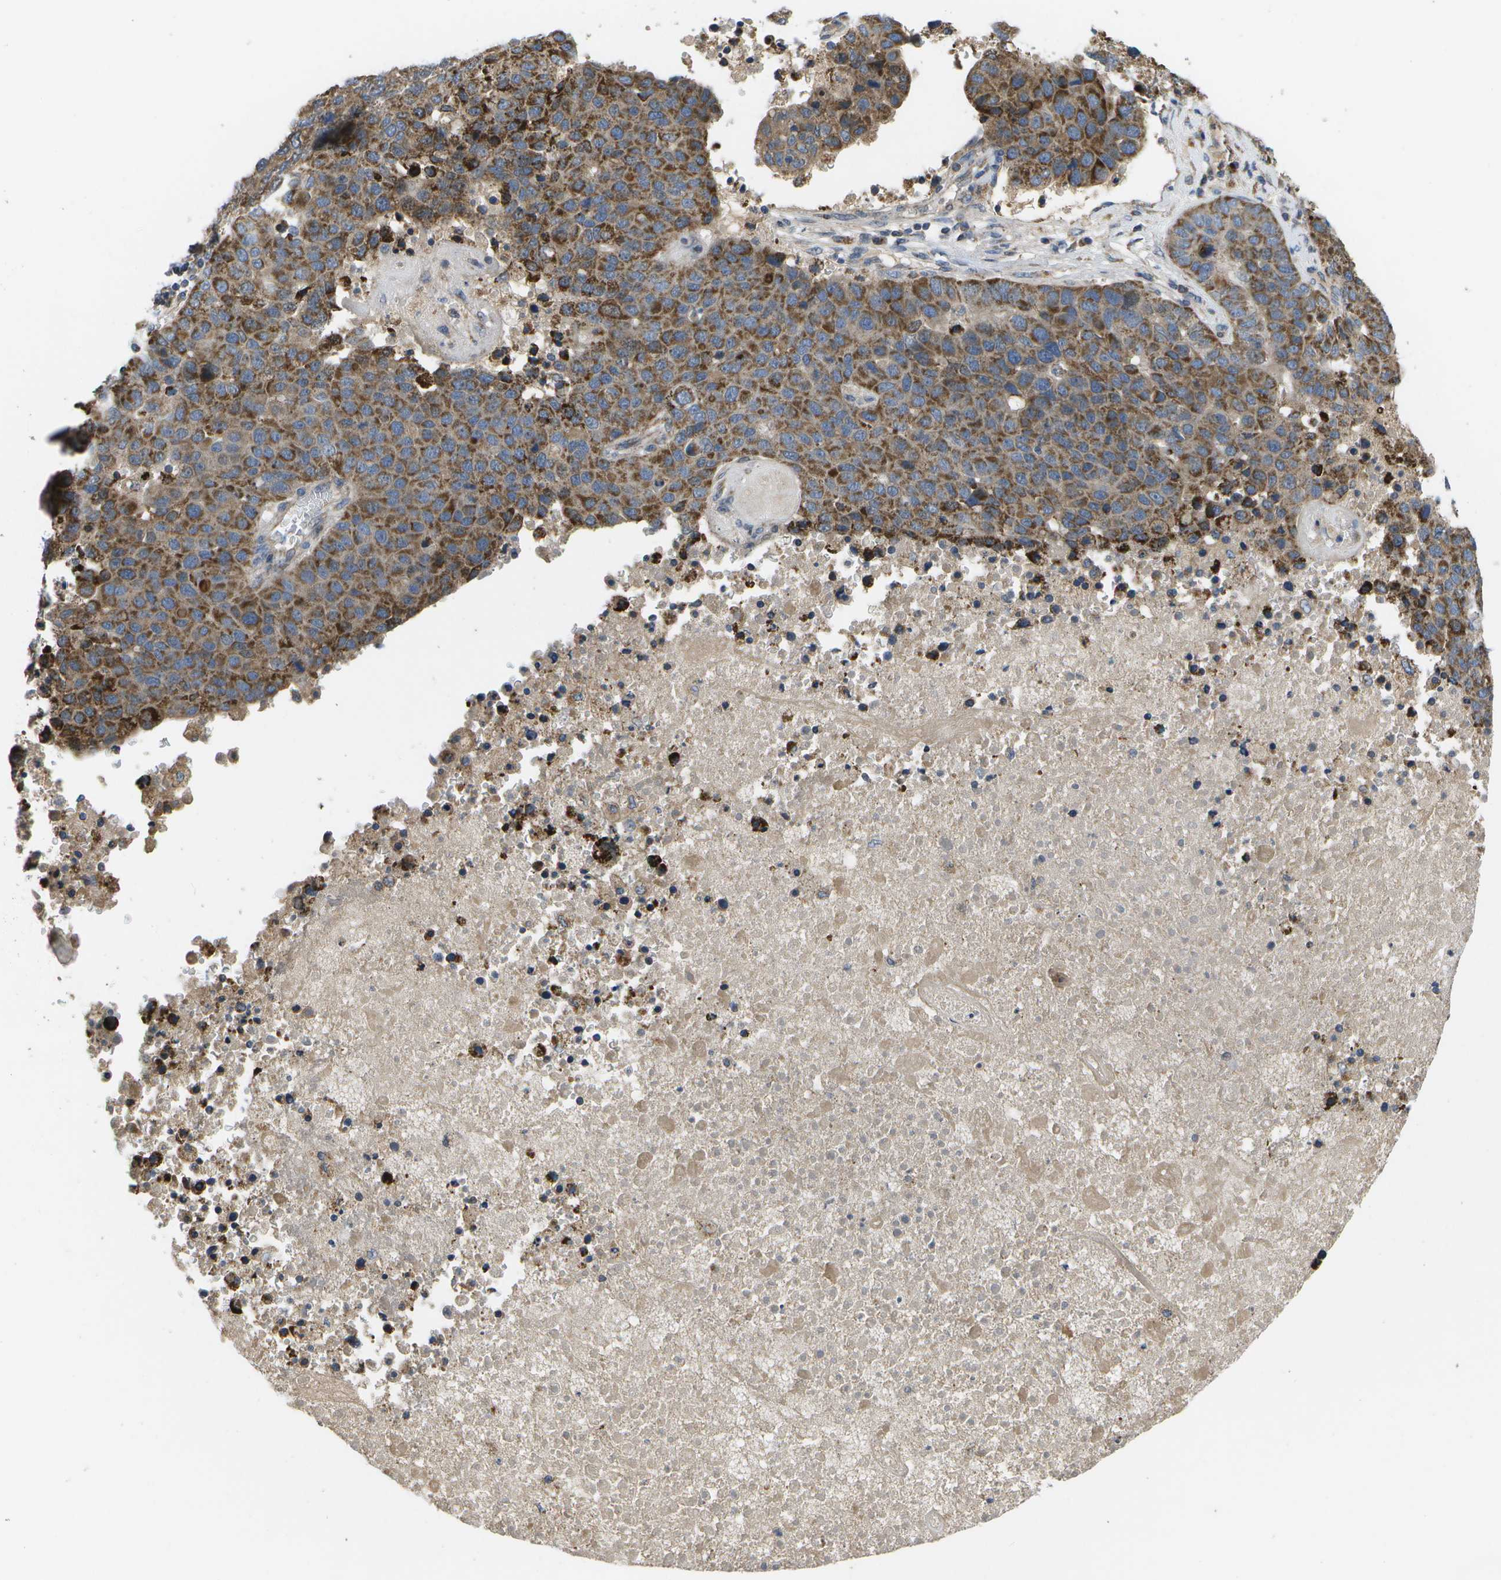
{"staining": {"intensity": "moderate", "quantity": ">75%", "location": "cytoplasmic/membranous"}, "tissue": "pancreatic cancer", "cell_type": "Tumor cells", "image_type": "cancer", "snomed": [{"axis": "morphology", "description": "Adenocarcinoma, NOS"}, {"axis": "topography", "description": "Pancreas"}], "caption": "Tumor cells reveal medium levels of moderate cytoplasmic/membranous staining in approximately >75% of cells in human adenocarcinoma (pancreatic).", "gene": "HADHA", "patient": {"sex": "female", "age": 61}}